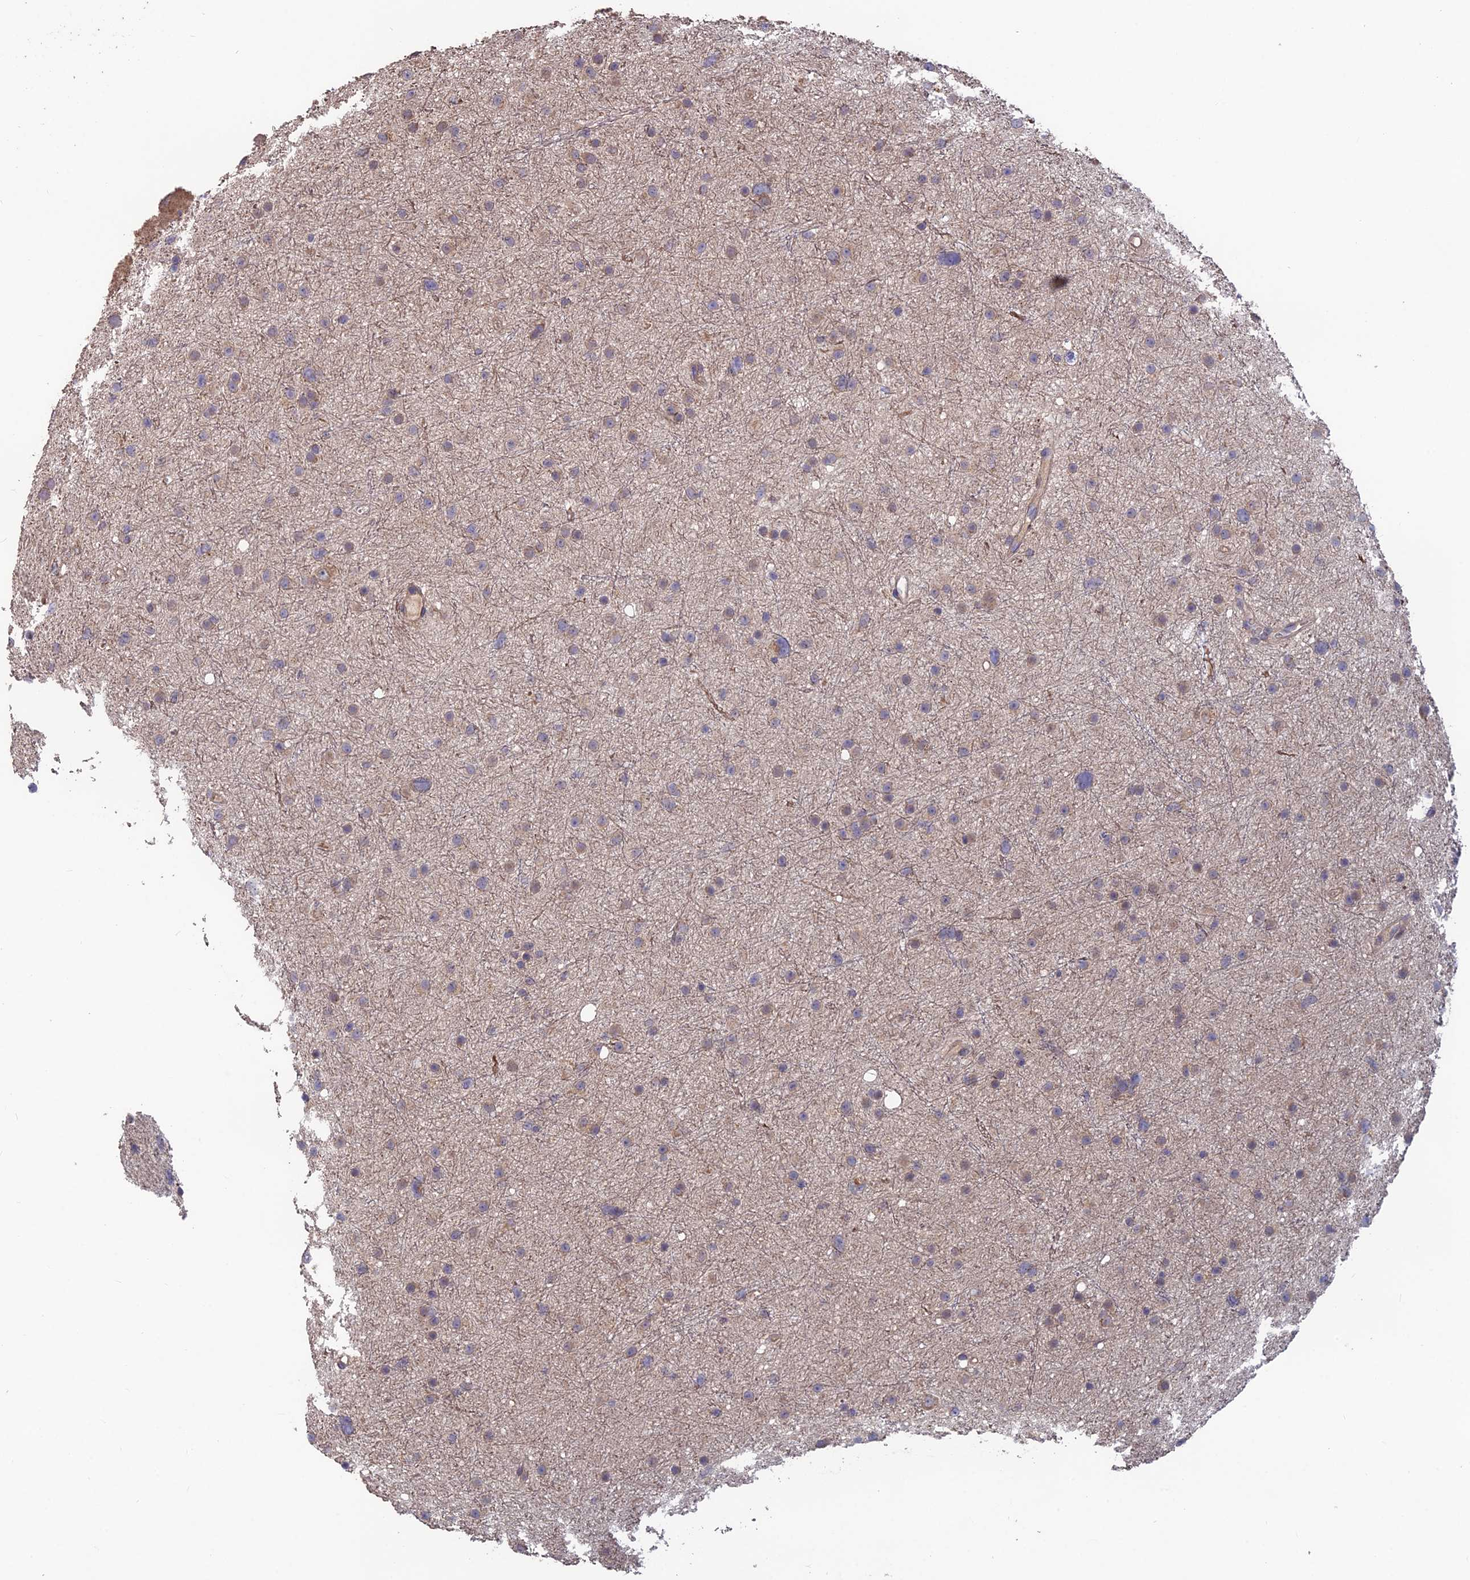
{"staining": {"intensity": "weak", "quantity": "<25%", "location": "cytoplasmic/membranous"}, "tissue": "glioma", "cell_type": "Tumor cells", "image_type": "cancer", "snomed": [{"axis": "morphology", "description": "Glioma, malignant, Low grade"}, {"axis": "topography", "description": "Cerebral cortex"}], "caption": "Protein analysis of glioma exhibits no significant staining in tumor cells.", "gene": "SHISA5", "patient": {"sex": "female", "age": 39}}